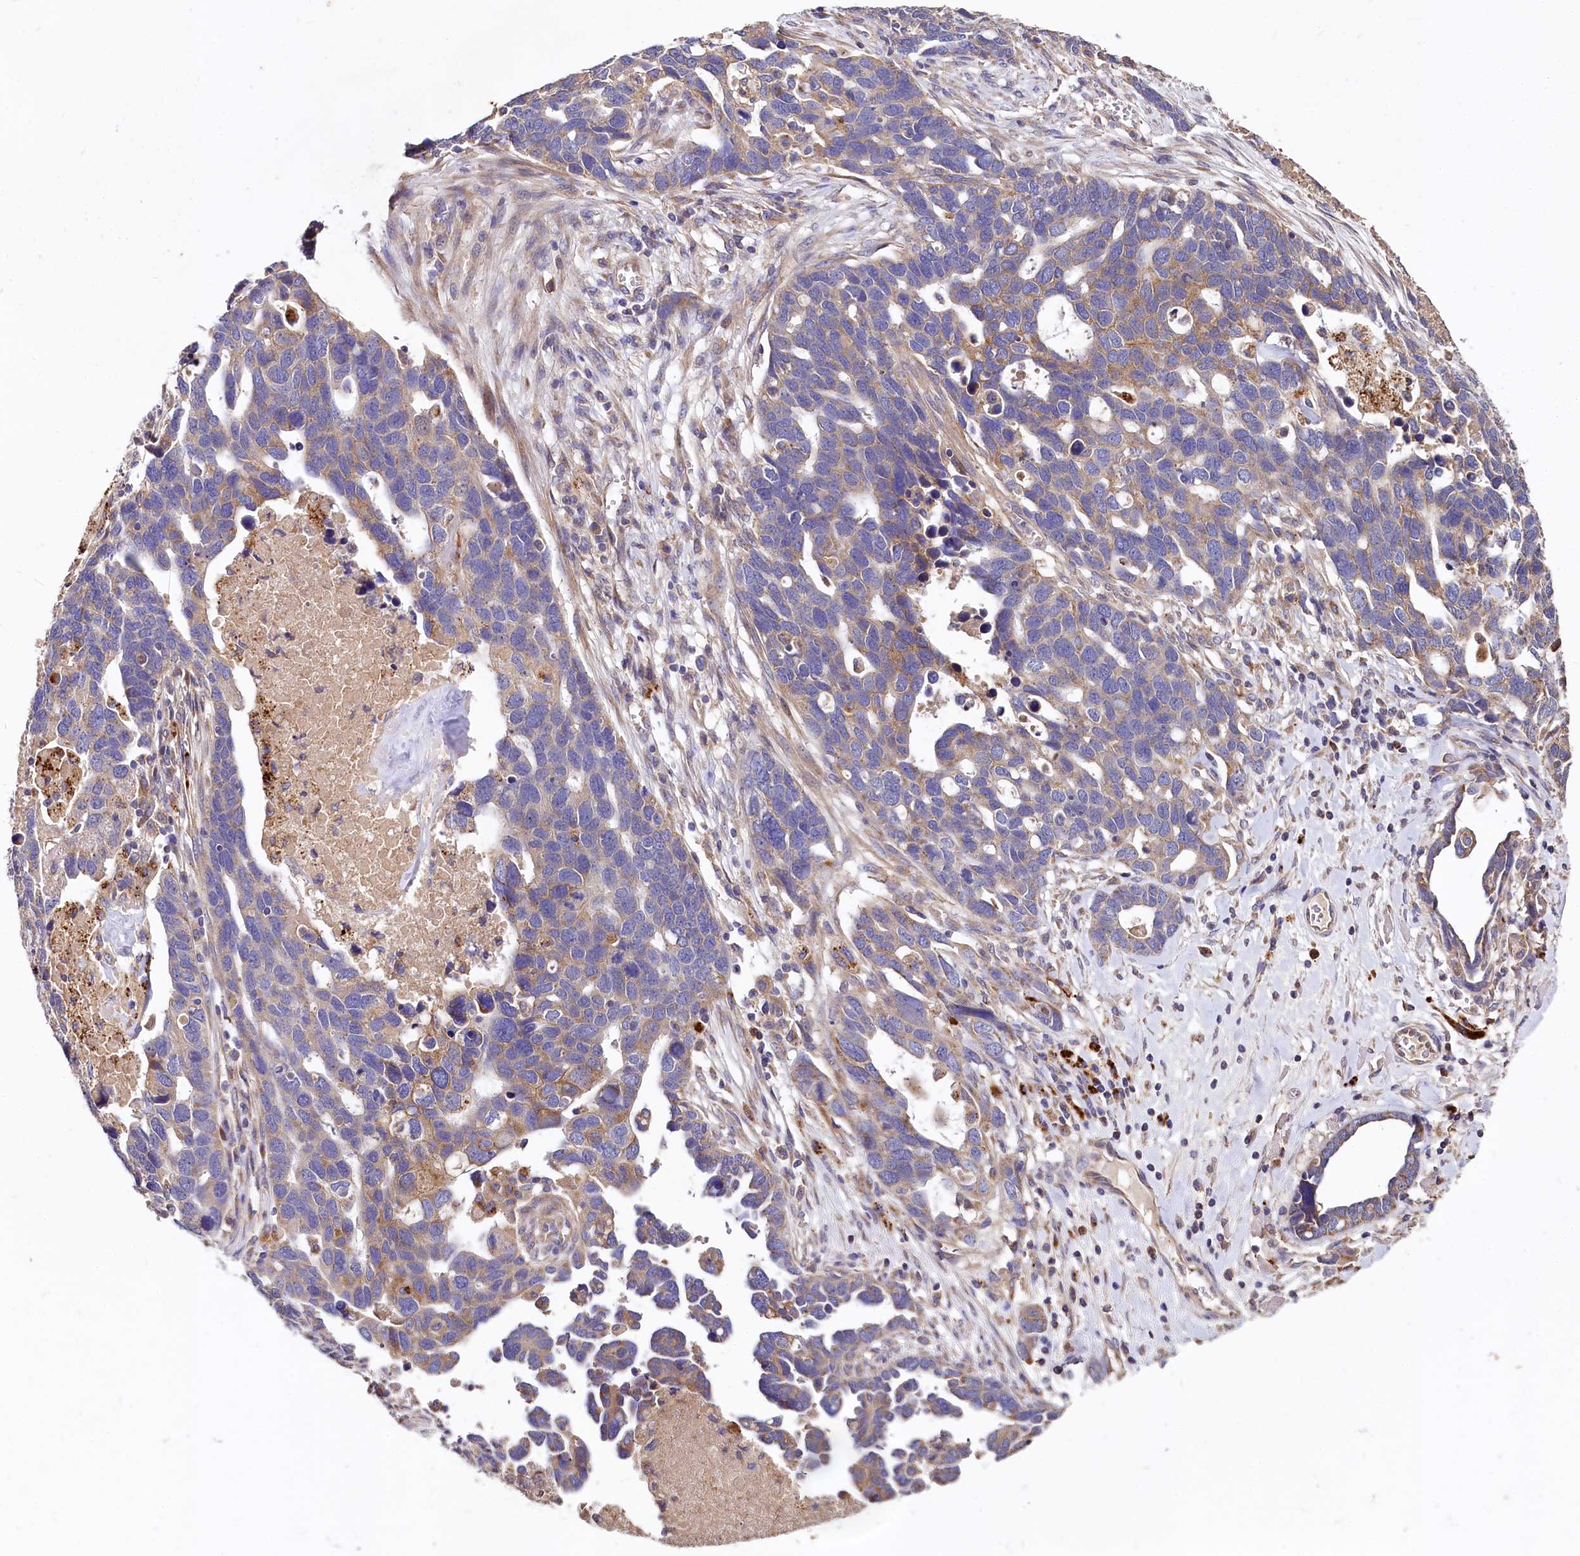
{"staining": {"intensity": "moderate", "quantity": "<25%", "location": "cytoplasmic/membranous"}, "tissue": "ovarian cancer", "cell_type": "Tumor cells", "image_type": "cancer", "snomed": [{"axis": "morphology", "description": "Cystadenocarcinoma, serous, NOS"}, {"axis": "topography", "description": "Ovary"}], "caption": "Immunohistochemistry (IHC) (DAB) staining of human ovarian serous cystadenocarcinoma displays moderate cytoplasmic/membranous protein expression in approximately <25% of tumor cells.", "gene": "SPRYD3", "patient": {"sex": "female", "age": 54}}